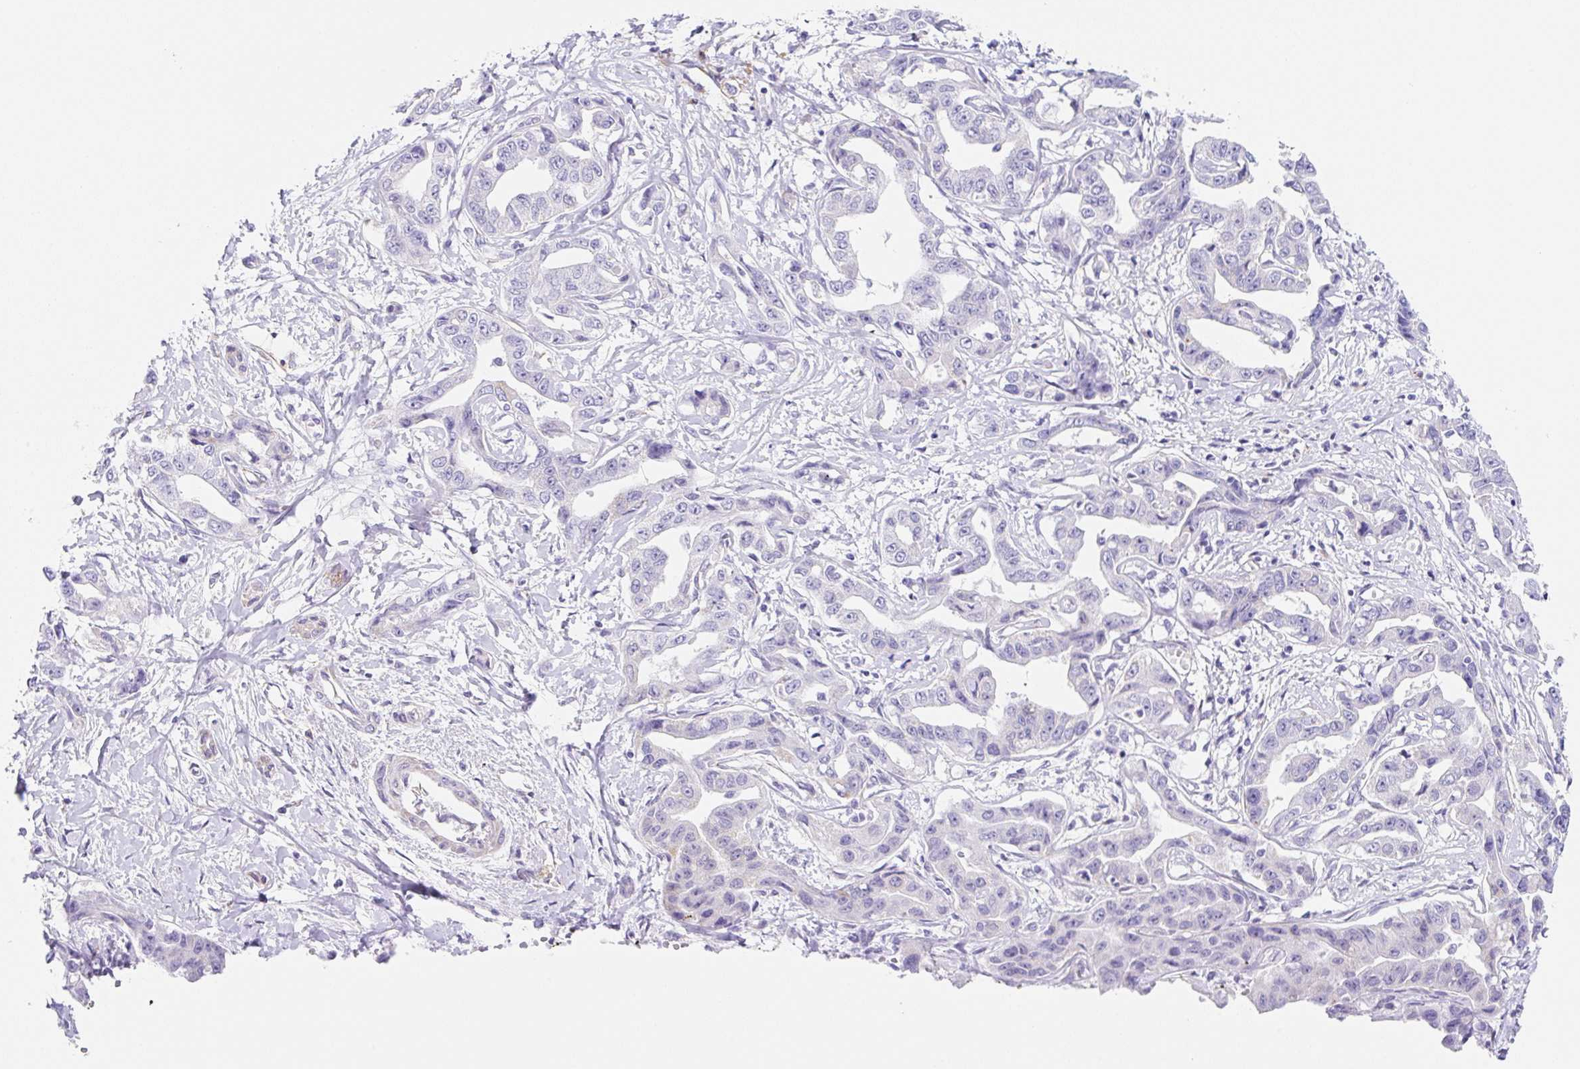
{"staining": {"intensity": "negative", "quantity": "none", "location": "none"}, "tissue": "liver cancer", "cell_type": "Tumor cells", "image_type": "cancer", "snomed": [{"axis": "morphology", "description": "Cholangiocarcinoma"}, {"axis": "topography", "description": "Liver"}], "caption": "Tumor cells are negative for protein expression in human cholangiocarcinoma (liver).", "gene": "DKK4", "patient": {"sex": "male", "age": 59}}